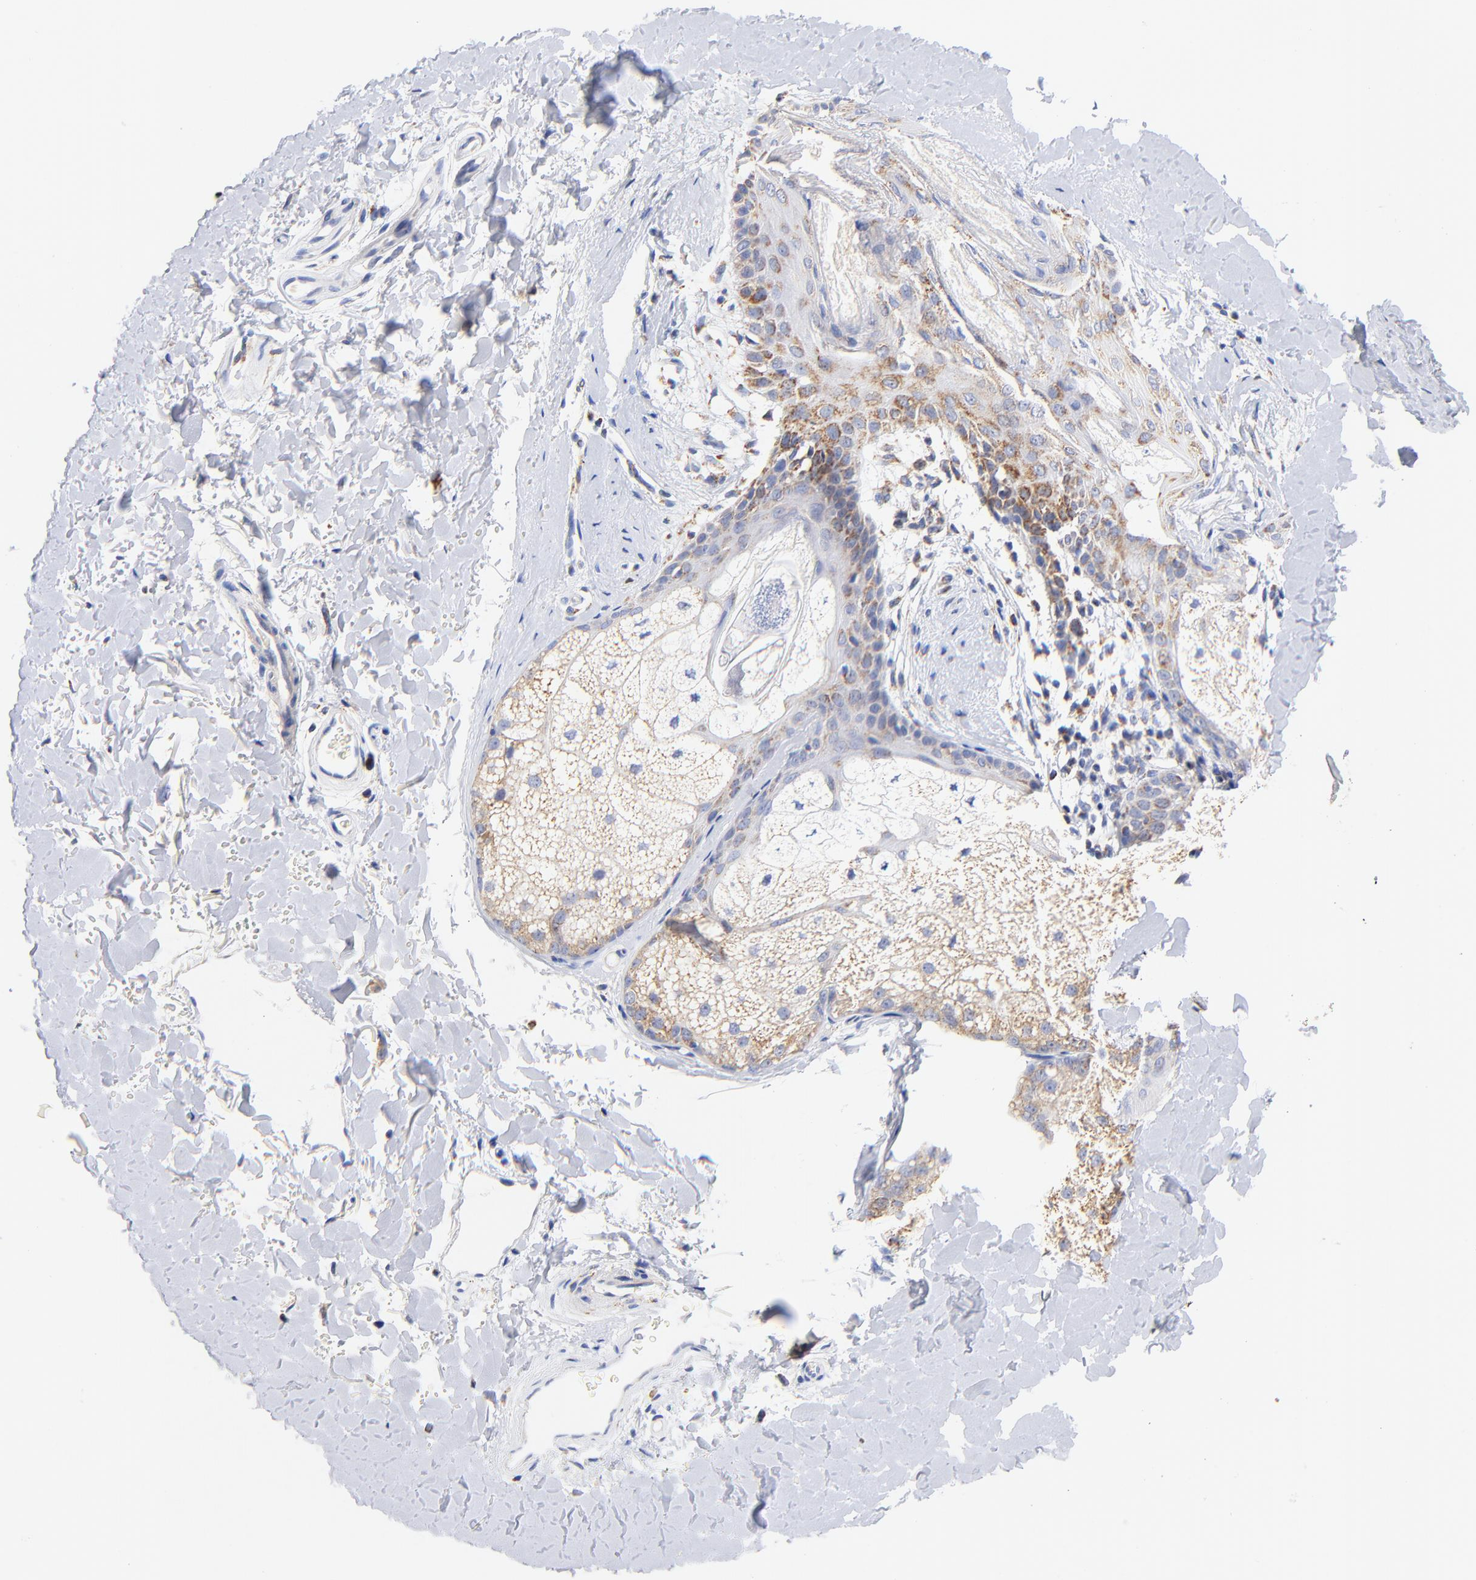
{"staining": {"intensity": "weak", "quantity": ">75%", "location": "cytoplasmic/membranous"}, "tissue": "skin", "cell_type": "Fibroblasts", "image_type": "normal", "snomed": [{"axis": "morphology", "description": "Normal tissue, NOS"}, {"axis": "topography", "description": "Skin"}], "caption": "Protein expression by IHC reveals weak cytoplasmic/membranous expression in about >75% of fibroblasts in normal skin.", "gene": "ATP5F1D", "patient": {"sex": "male", "age": 63}}